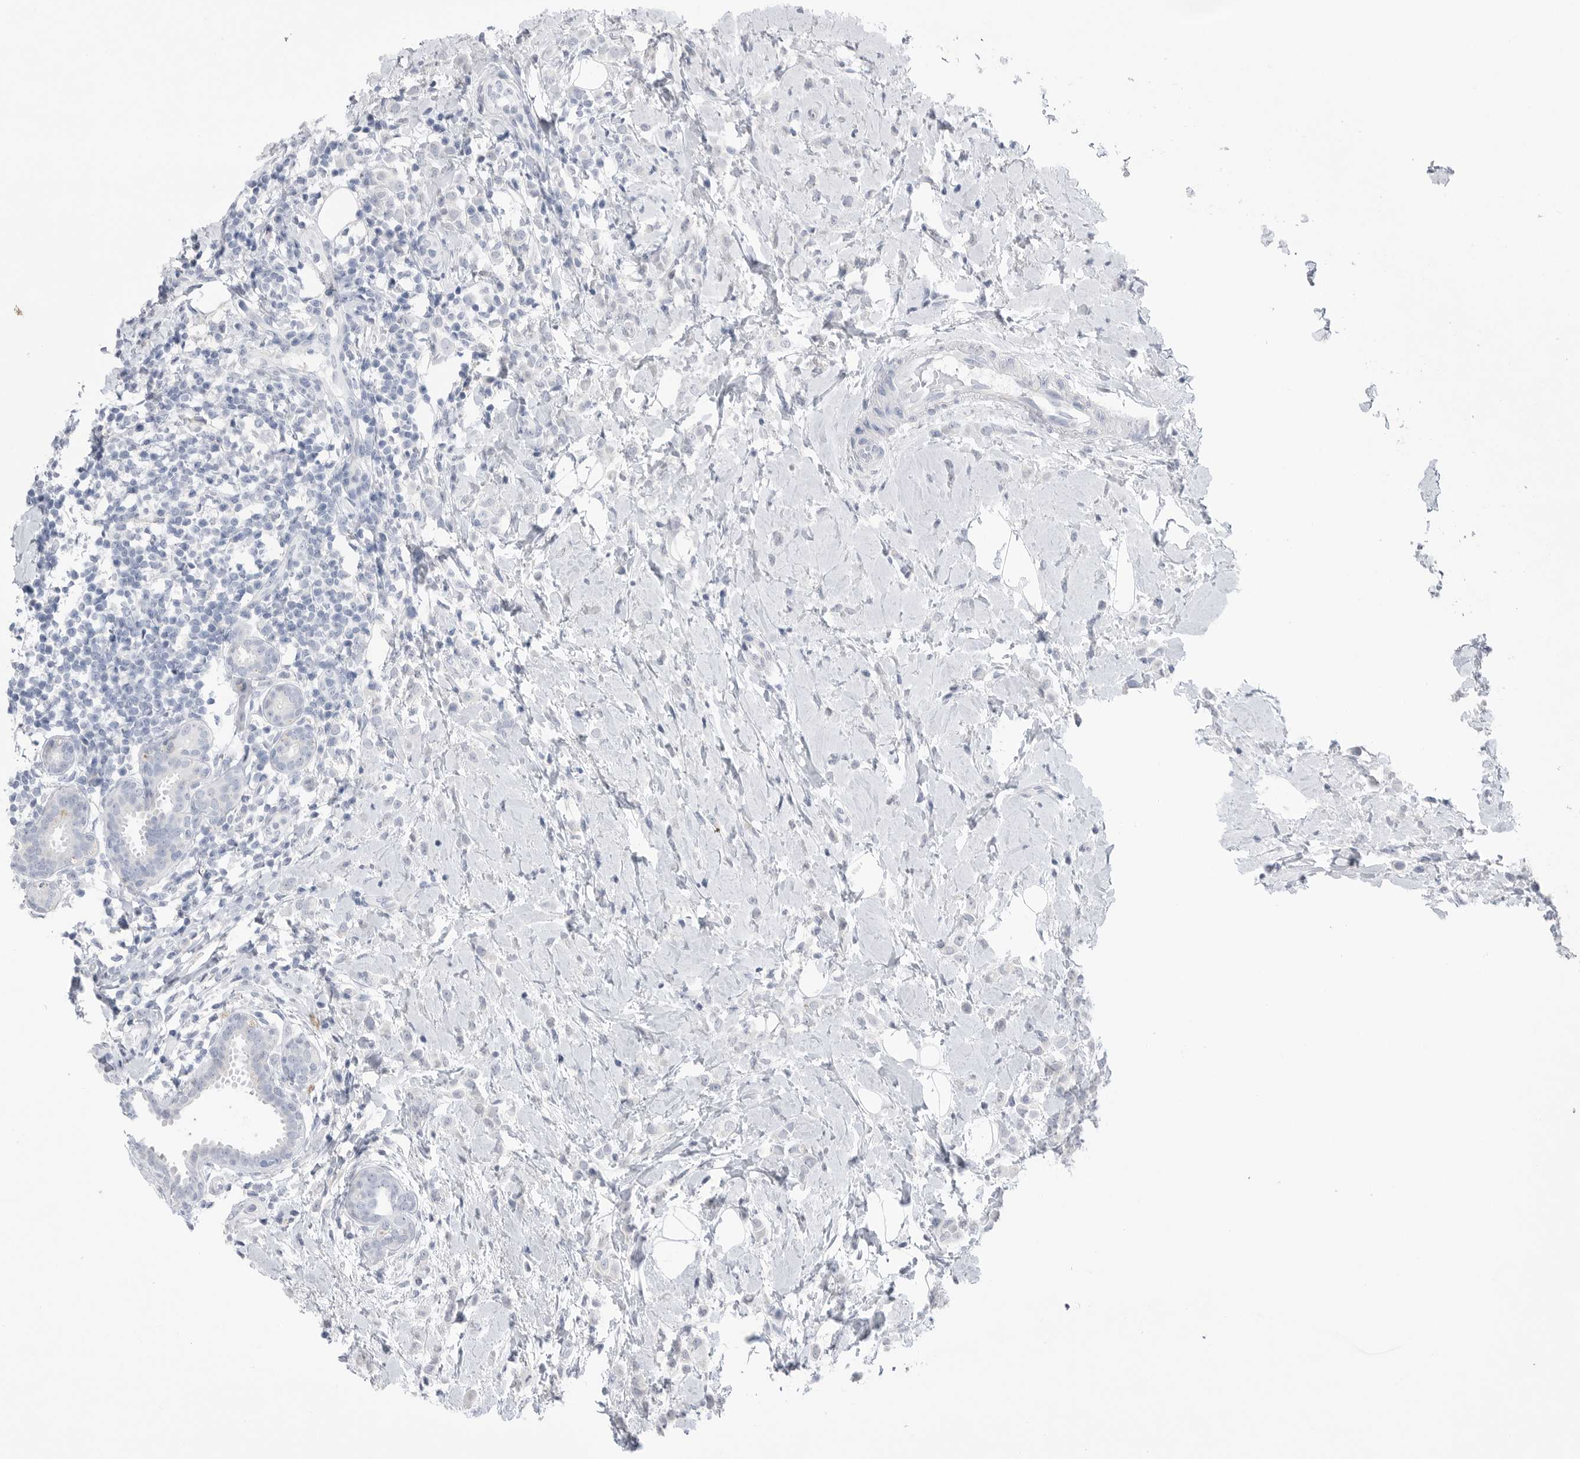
{"staining": {"intensity": "negative", "quantity": "none", "location": "none"}, "tissue": "breast cancer", "cell_type": "Tumor cells", "image_type": "cancer", "snomed": [{"axis": "morphology", "description": "Lobular carcinoma"}, {"axis": "topography", "description": "Breast"}], "caption": "Immunohistochemistry of breast cancer (lobular carcinoma) shows no staining in tumor cells. Brightfield microscopy of IHC stained with DAB (3,3'-diaminobenzidine) (brown) and hematoxylin (blue), captured at high magnification.", "gene": "ABHD12", "patient": {"sex": "female", "age": 47}}